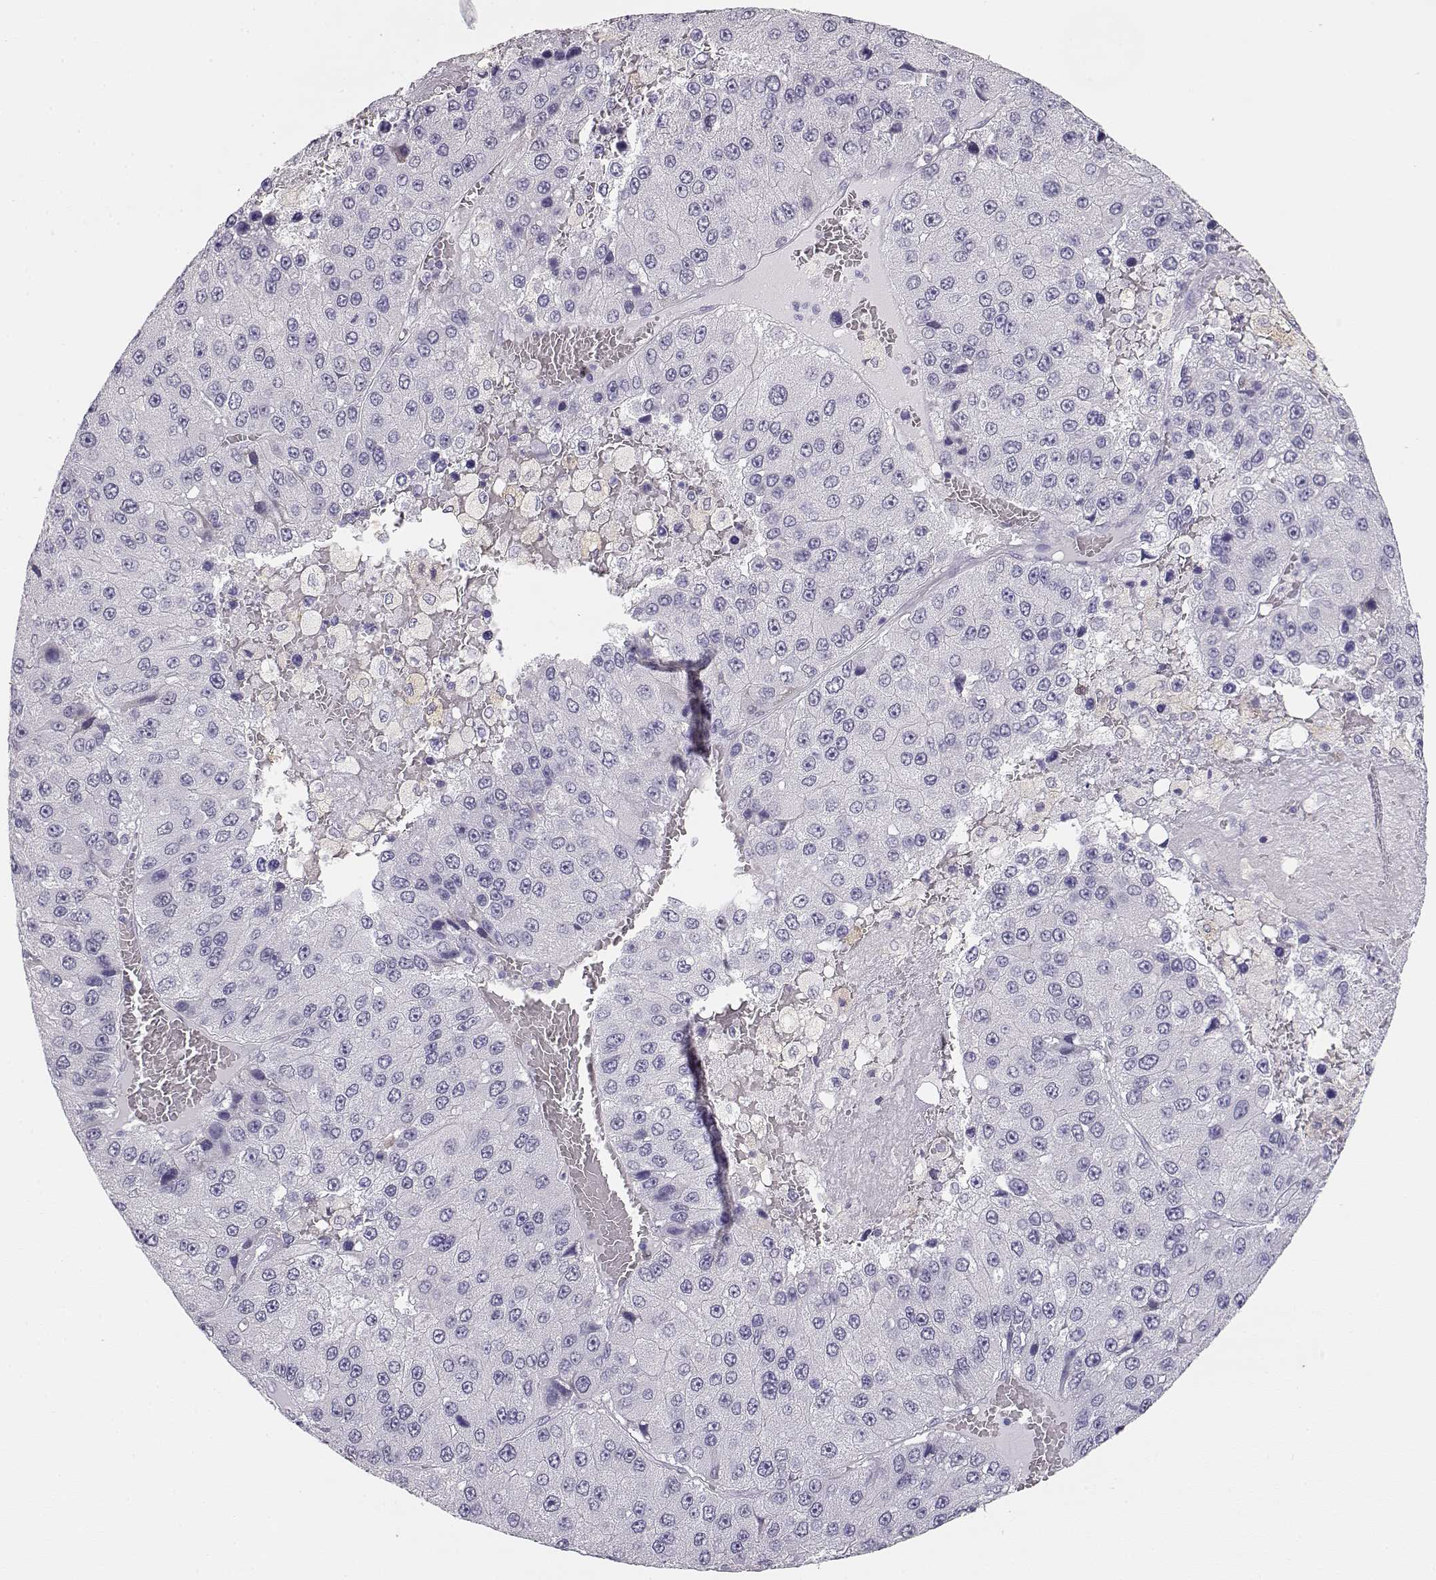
{"staining": {"intensity": "negative", "quantity": "none", "location": "none"}, "tissue": "liver cancer", "cell_type": "Tumor cells", "image_type": "cancer", "snomed": [{"axis": "morphology", "description": "Carcinoma, Hepatocellular, NOS"}, {"axis": "topography", "description": "Liver"}], "caption": "Immunohistochemical staining of hepatocellular carcinoma (liver) demonstrates no significant positivity in tumor cells. The staining is performed using DAB brown chromogen with nuclei counter-stained in using hematoxylin.", "gene": "NUTM1", "patient": {"sex": "female", "age": 73}}